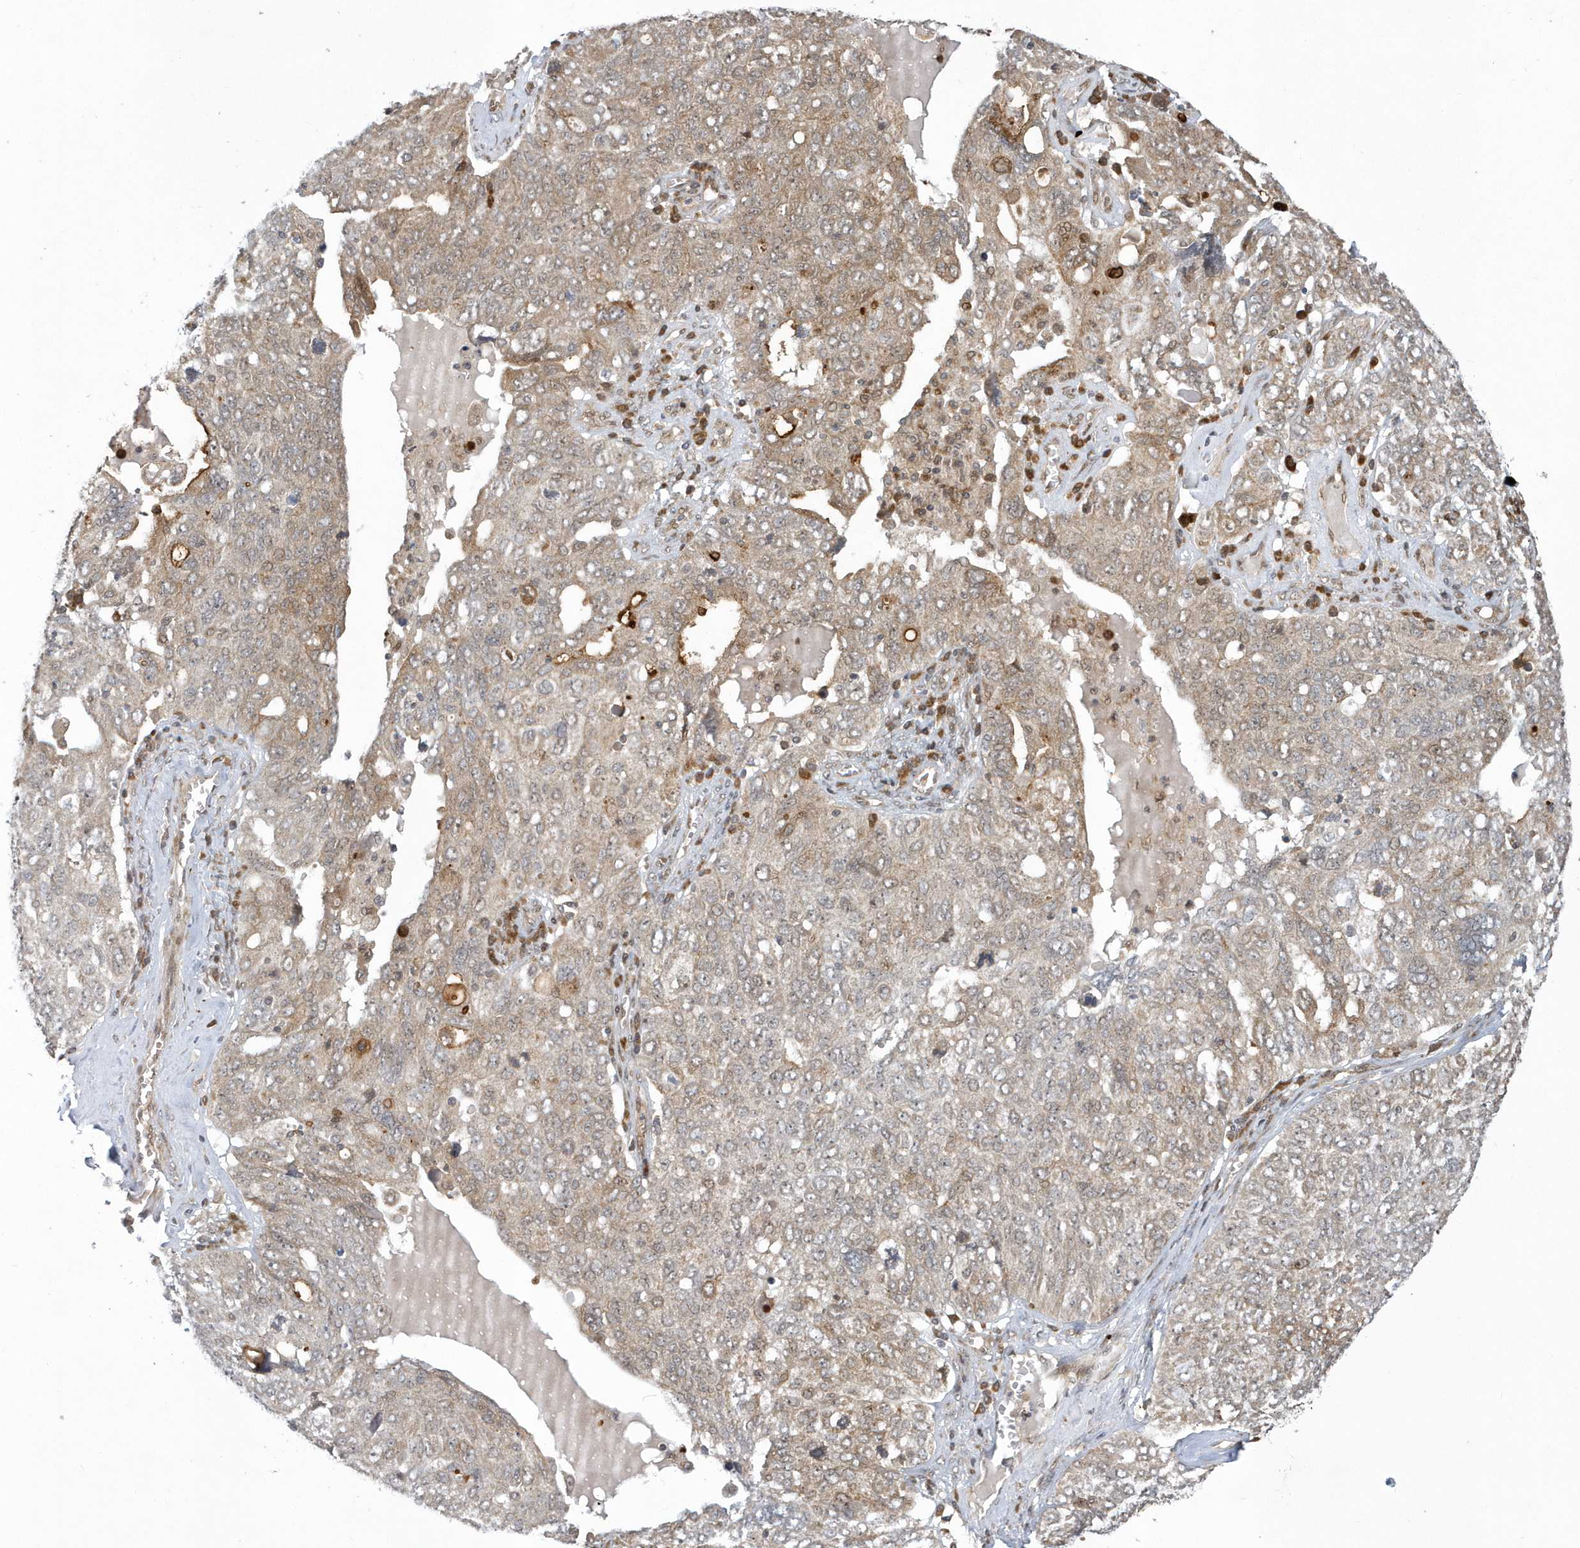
{"staining": {"intensity": "moderate", "quantity": "25%-75%", "location": "cytoplasmic/membranous"}, "tissue": "ovarian cancer", "cell_type": "Tumor cells", "image_type": "cancer", "snomed": [{"axis": "morphology", "description": "Carcinoma, endometroid"}, {"axis": "topography", "description": "Ovary"}], "caption": "Ovarian cancer (endometroid carcinoma) stained for a protein (brown) reveals moderate cytoplasmic/membranous positive positivity in approximately 25%-75% of tumor cells.", "gene": "ATG4A", "patient": {"sex": "female", "age": 62}}